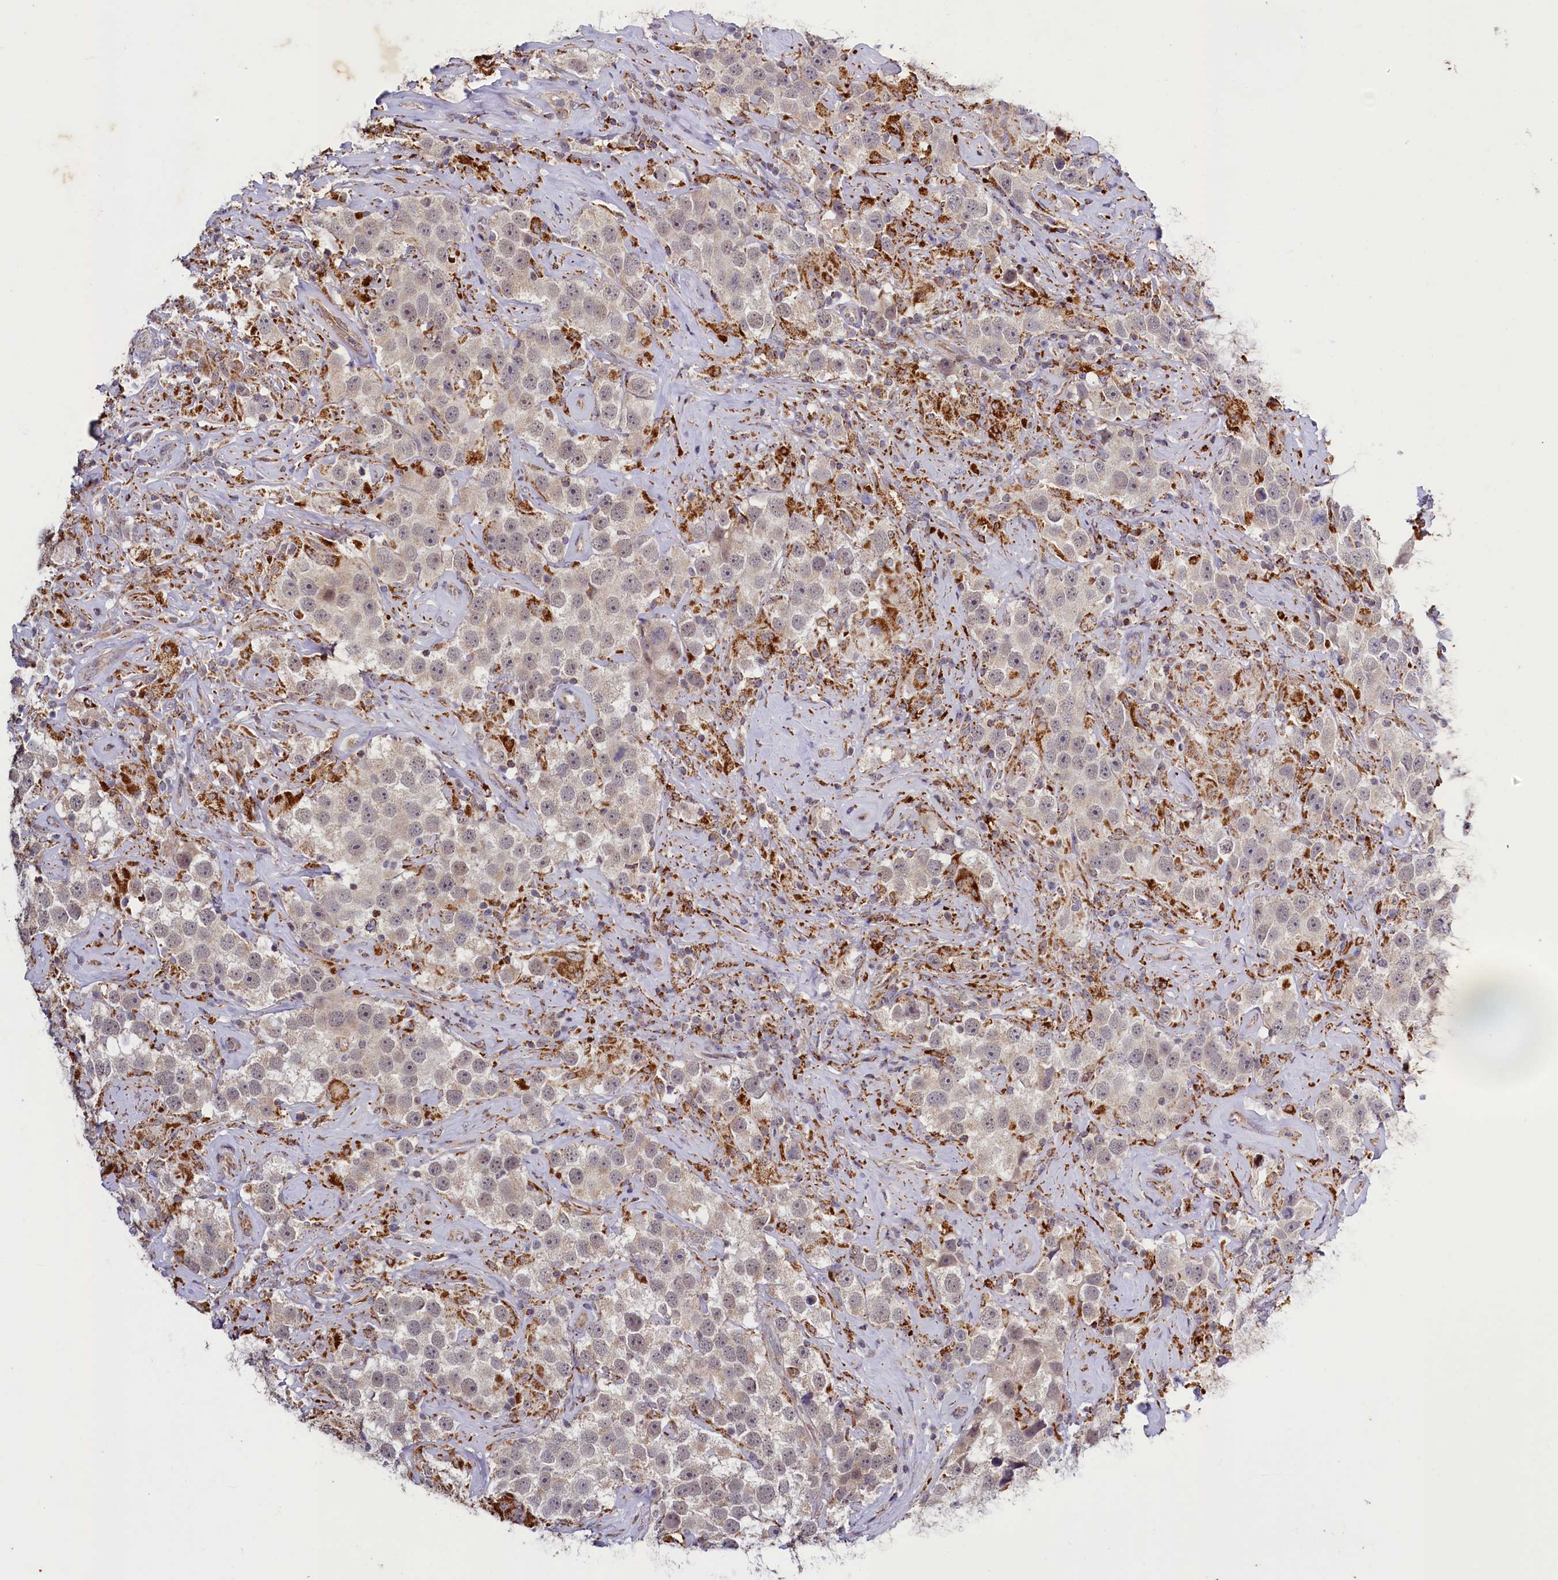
{"staining": {"intensity": "weak", "quantity": "<25%", "location": "cytoplasmic/membranous"}, "tissue": "testis cancer", "cell_type": "Tumor cells", "image_type": "cancer", "snomed": [{"axis": "morphology", "description": "Seminoma, NOS"}, {"axis": "topography", "description": "Testis"}], "caption": "Tumor cells show no significant staining in testis cancer.", "gene": "DYNC2H1", "patient": {"sex": "male", "age": 49}}